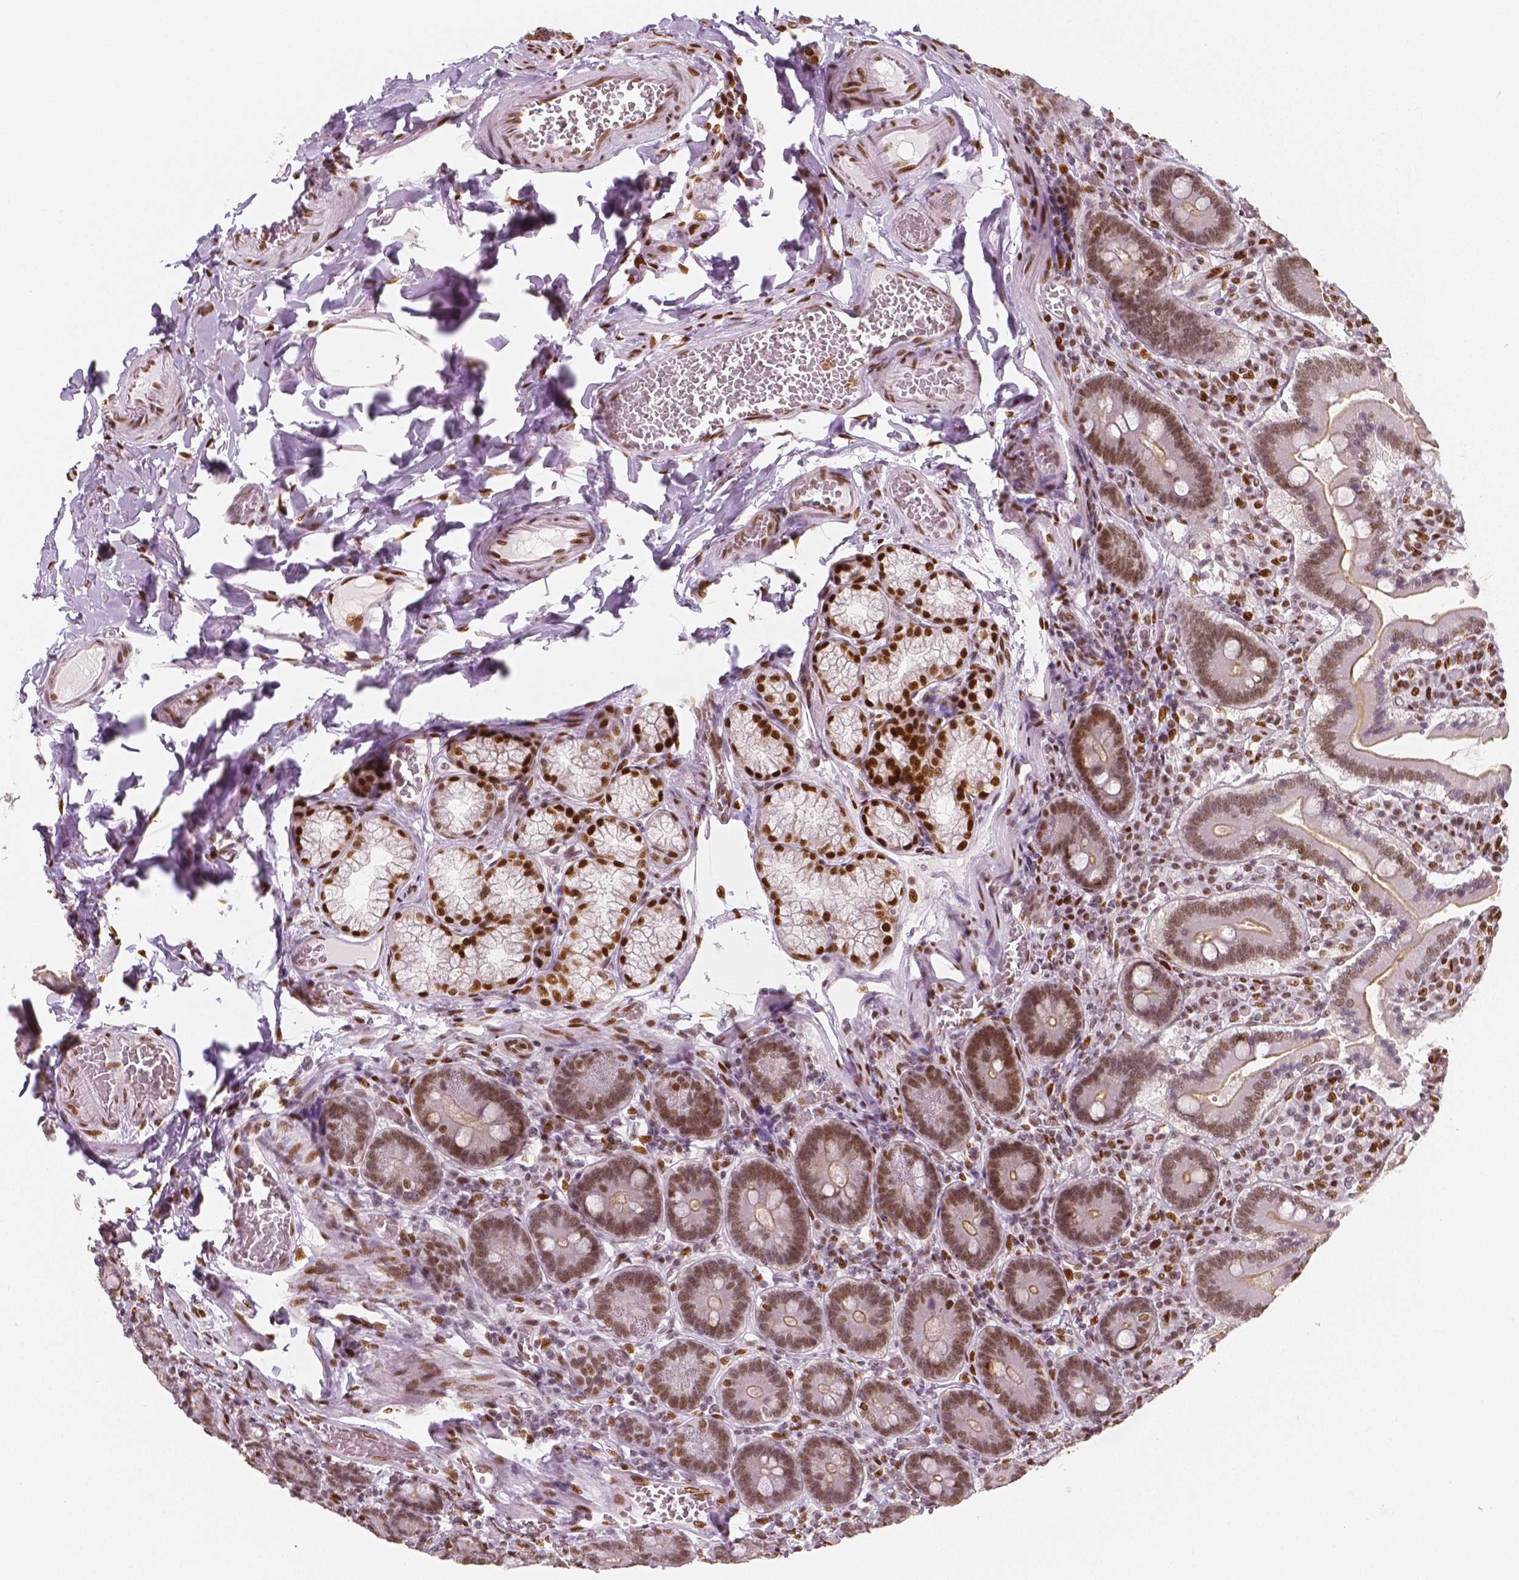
{"staining": {"intensity": "moderate", "quantity": ">75%", "location": "nuclear"}, "tissue": "duodenum", "cell_type": "Glandular cells", "image_type": "normal", "snomed": [{"axis": "morphology", "description": "Normal tissue, NOS"}, {"axis": "topography", "description": "Duodenum"}], "caption": "Duodenum stained with a brown dye reveals moderate nuclear positive positivity in approximately >75% of glandular cells.", "gene": "NUCKS1", "patient": {"sex": "female", "age": 62}}